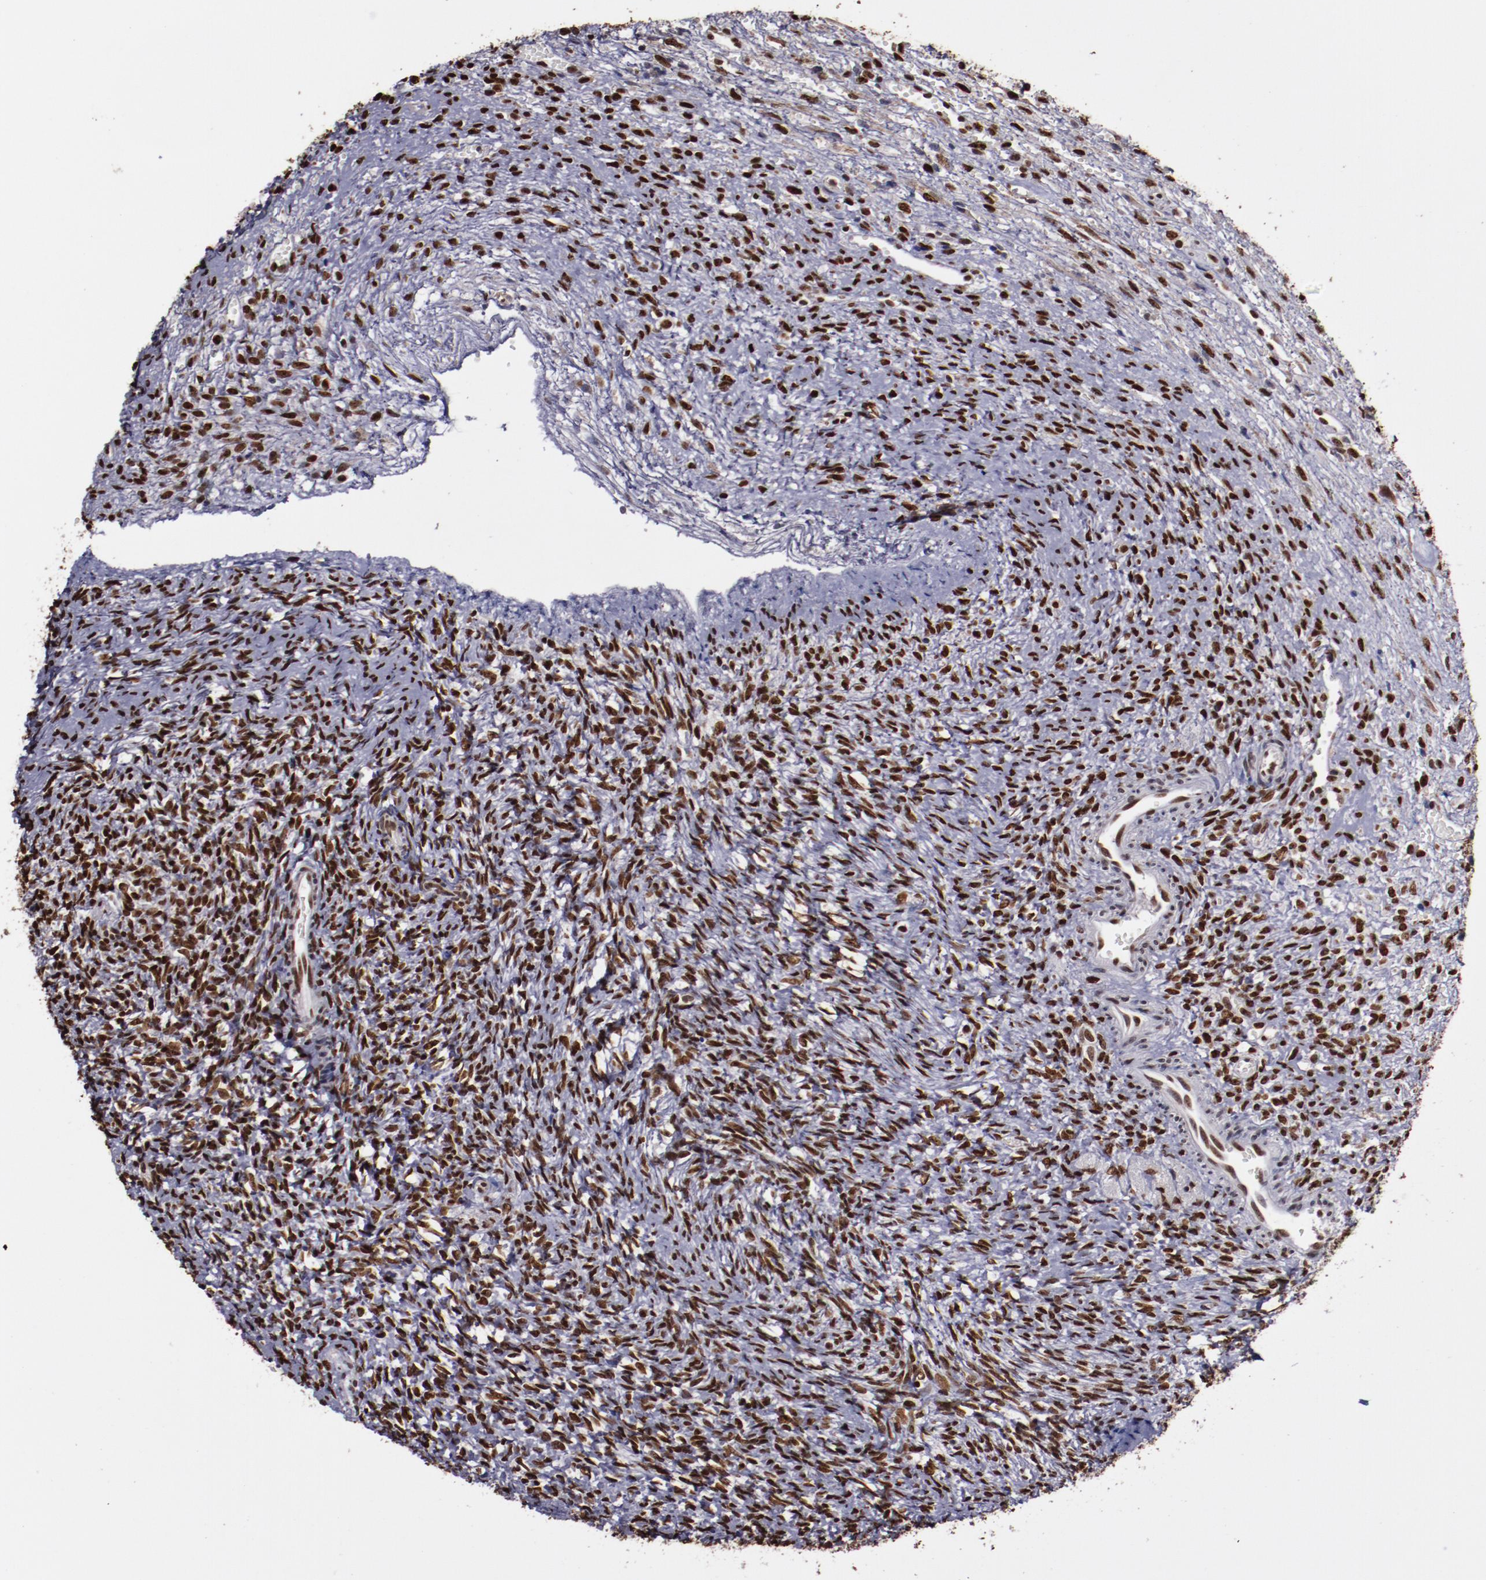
{"staining": {"intensity": "strong", "quantity": ">75%", "location": "nuclear"}, "tissue": "ovary", "cell_type": "Ovarian stroma cells", "image_type": "normal", "snomed": [{"axis": "morphology", "description": "Normal tissue, NOS"}, {"axis": "topography", "description": "Ovary"}], "caption": "Immunohistochemical staining of benign human ovary displays >75% levels of strong nuclear protein staining in approximately >75% of ovarian stroma cells. (brown staining indicates protein expression, while blue staining denotes nuclei).", "gene": "APEX1", "patient": {"sex": "female", "age": 56}}